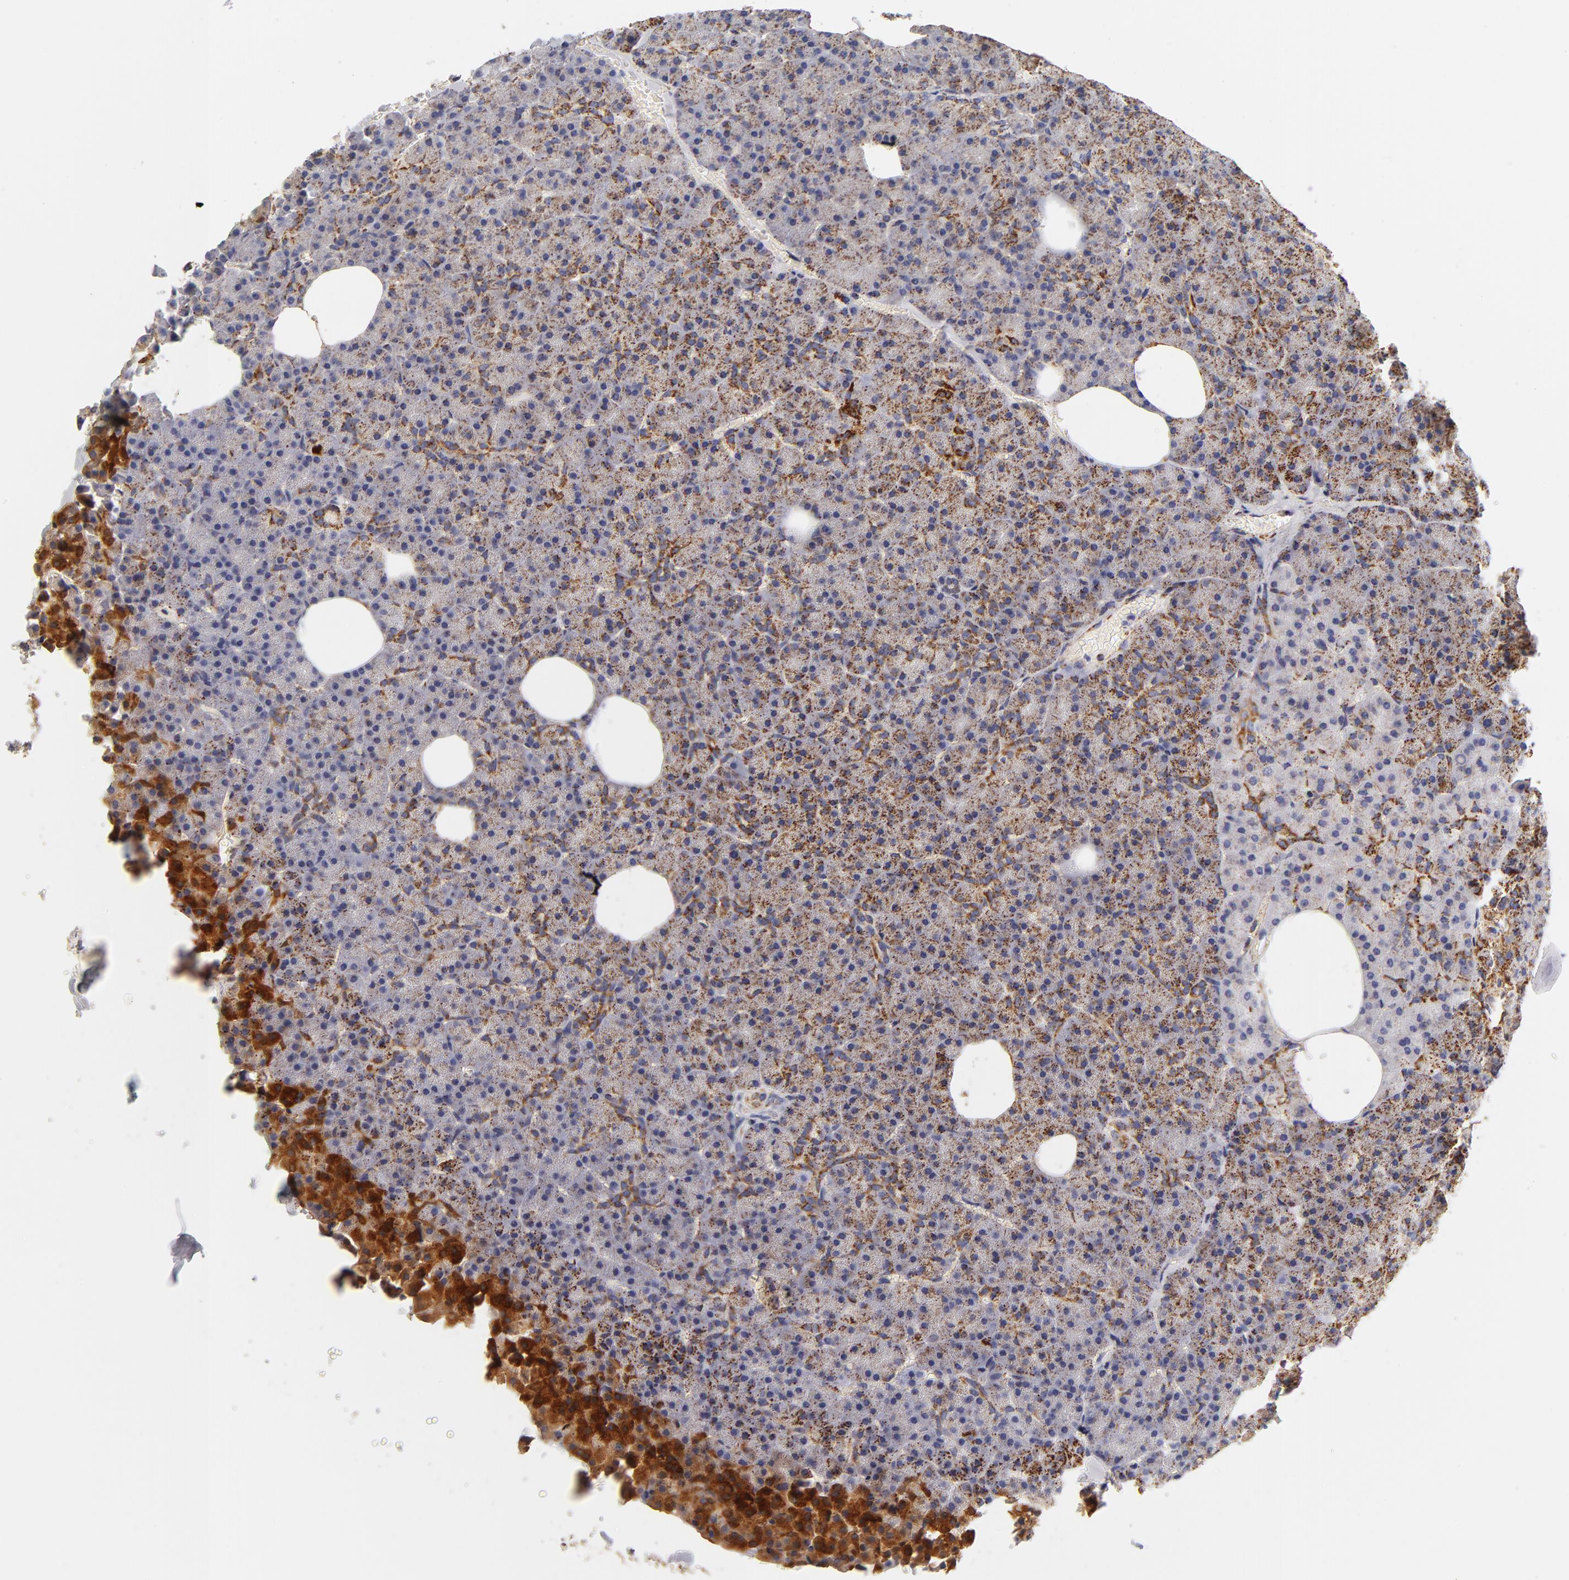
{"staining": {"intensity": "strong", "quantity": ">75%", "location": "cytoplasmic/membranous"}, "tissue": "pancreas", "cell_type": "Exocrine glandular cells", "image_type": "normal", "snomed": [{"axis": "morphology", "description": "Normal tissue, NOS"}, {"axis": "topography", "description": "Pancreas"}], "caption": "Immunohistochemistry (IHC) (DAB) staining of benign human pancreas shows strong cytoplasmic/membranous protein expression in about >75% of exocrine glandular cells.", "gene": "ECHS1", "patient": {"sex": "female", "age": 35}}